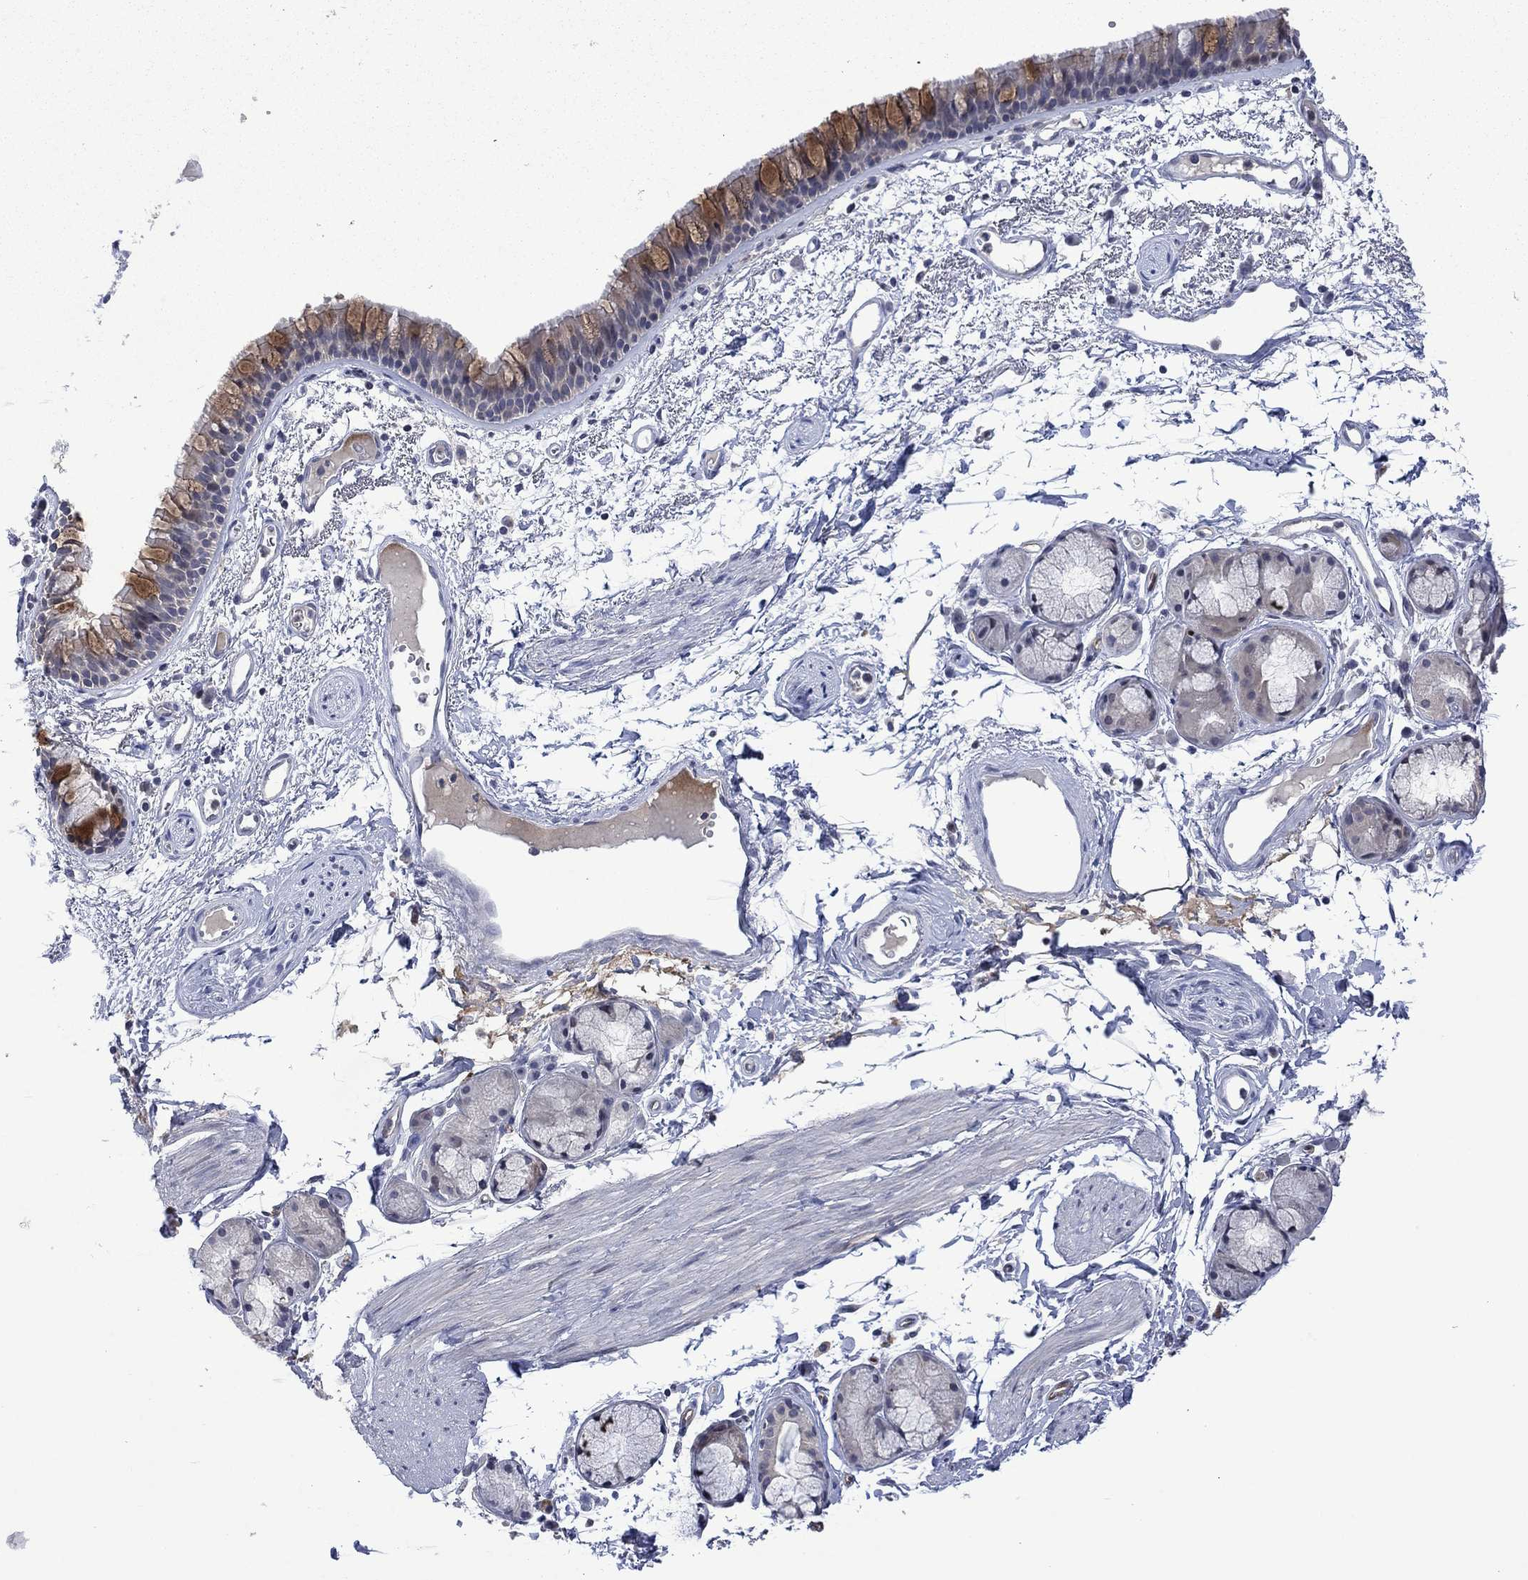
{"staining": {"intensity": "moderate", "quantity": "<25%", "location": "cytoplasmic/membranous"}, "tissue": "bronchus", "cell_type": "Respiratory epithelial cells", "image_type": "normal", "snomed": [{"axis": "morphology", "description": "Normal tissue, NOS"}, {"axis": "topography", "description": "Cartilage tissue"}, {"axis": "topography", "description": "Bronchus"}], "caption": "Moderate cytoplasmic/membranous staining is identified in approximately <25% of respiratory epithelial cells in normal bronchus.", "gene": "AGL", "patient": {"sex": "male", "age": 66}}